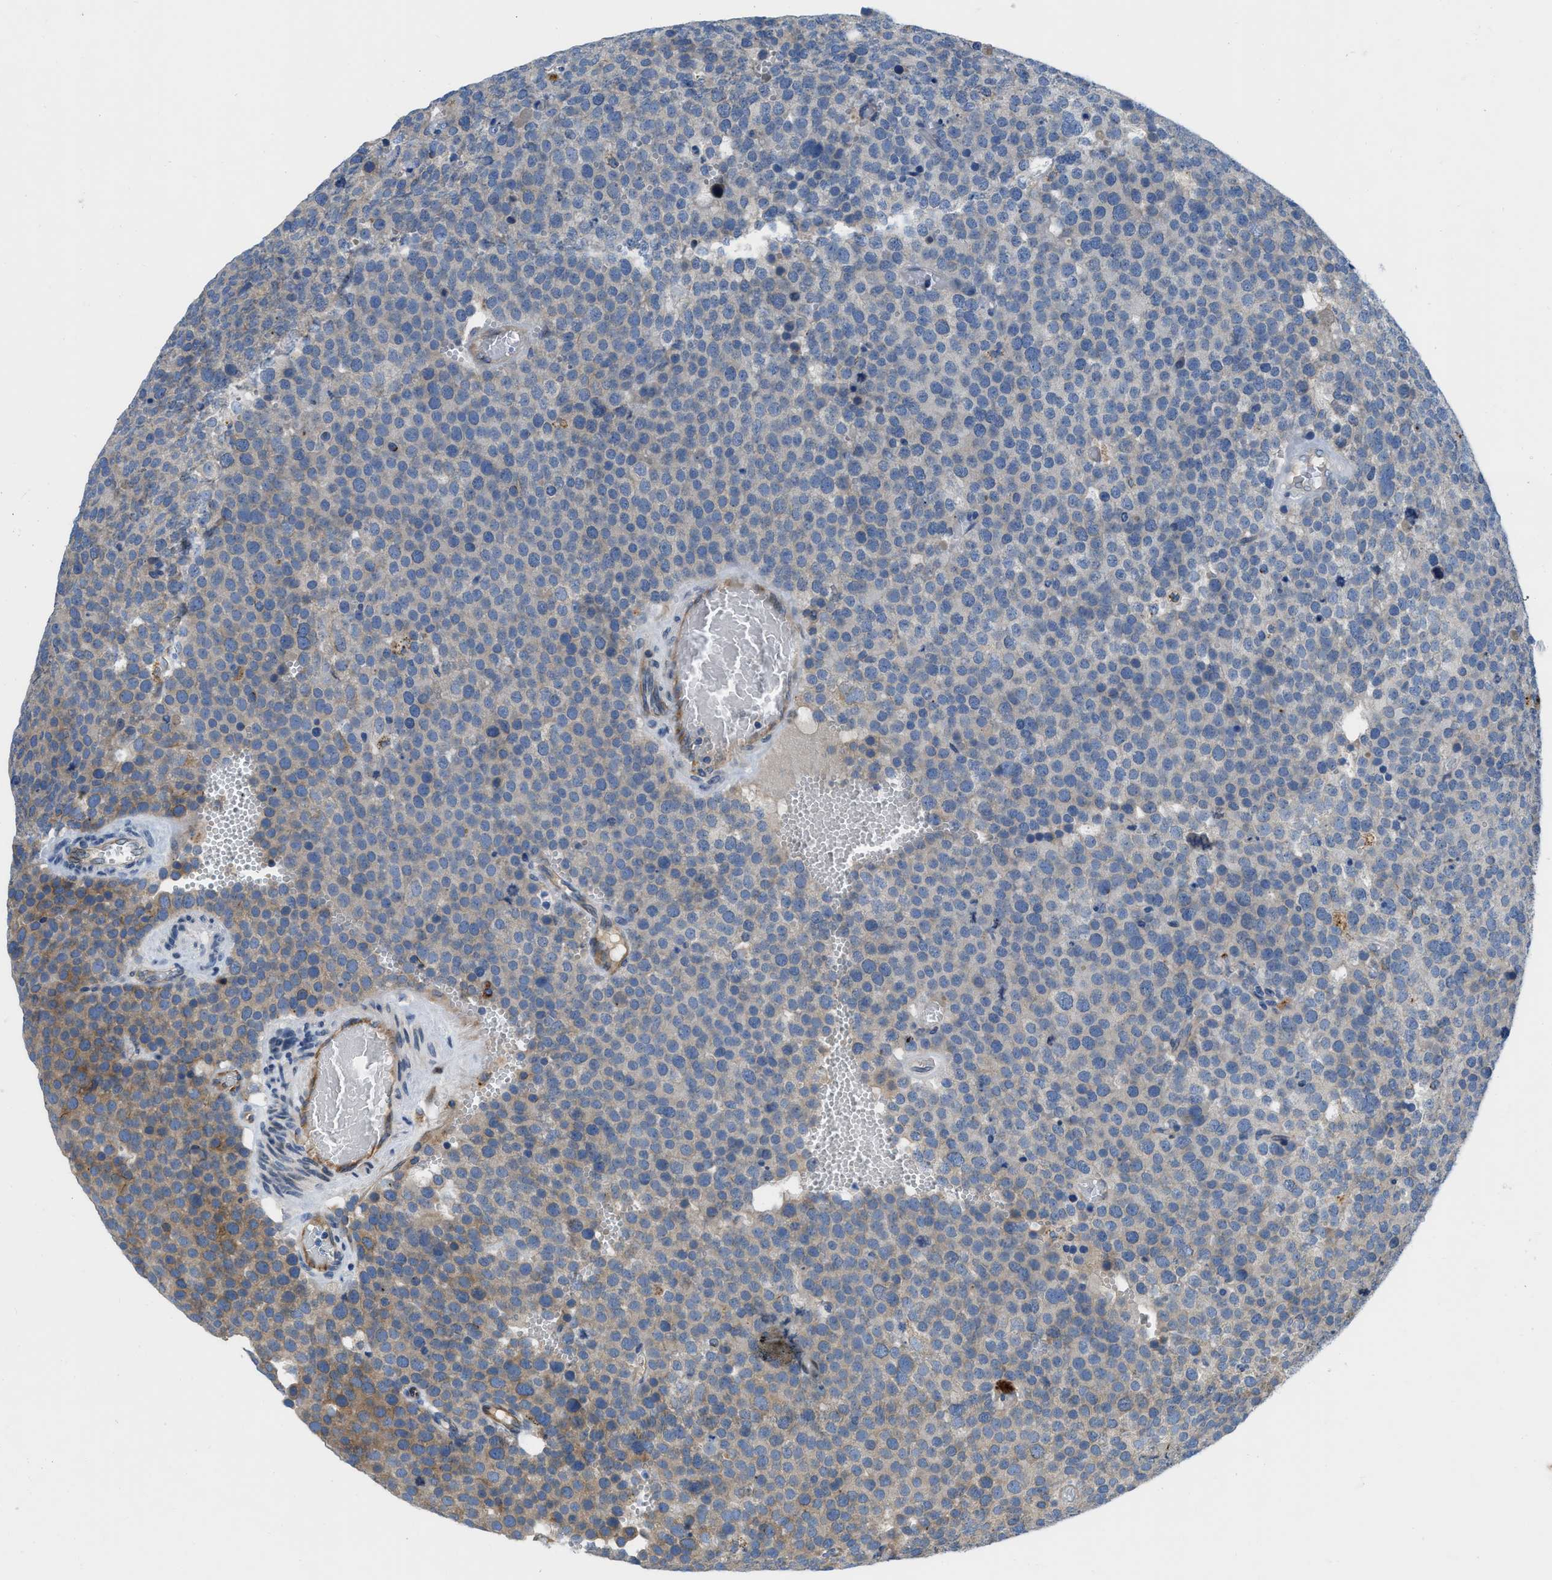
{"staining": {"intensity": "moderate", "quantity": "<25%", "location": "cytoplasmic/membranous"}, "tissue": "testis cancer", "cell_type": "Tumor cells", "image_type": "cancer", "snomed": [{"axis": "morphology", "description": "Normal tissue, NOS"}, {"axis": "morphology", "description": "Seminoma, NOS"}, {"axis": "topography", "description": "Testis"}], "caption": "This is an image of immunohistochemistry (IHC) staining of testis cancer, which shows moderate staining in the cytoplasmic/membranous of tumor cells.", "gene": "TMEM248", "patient": {"sex": "male", "age": 71}}